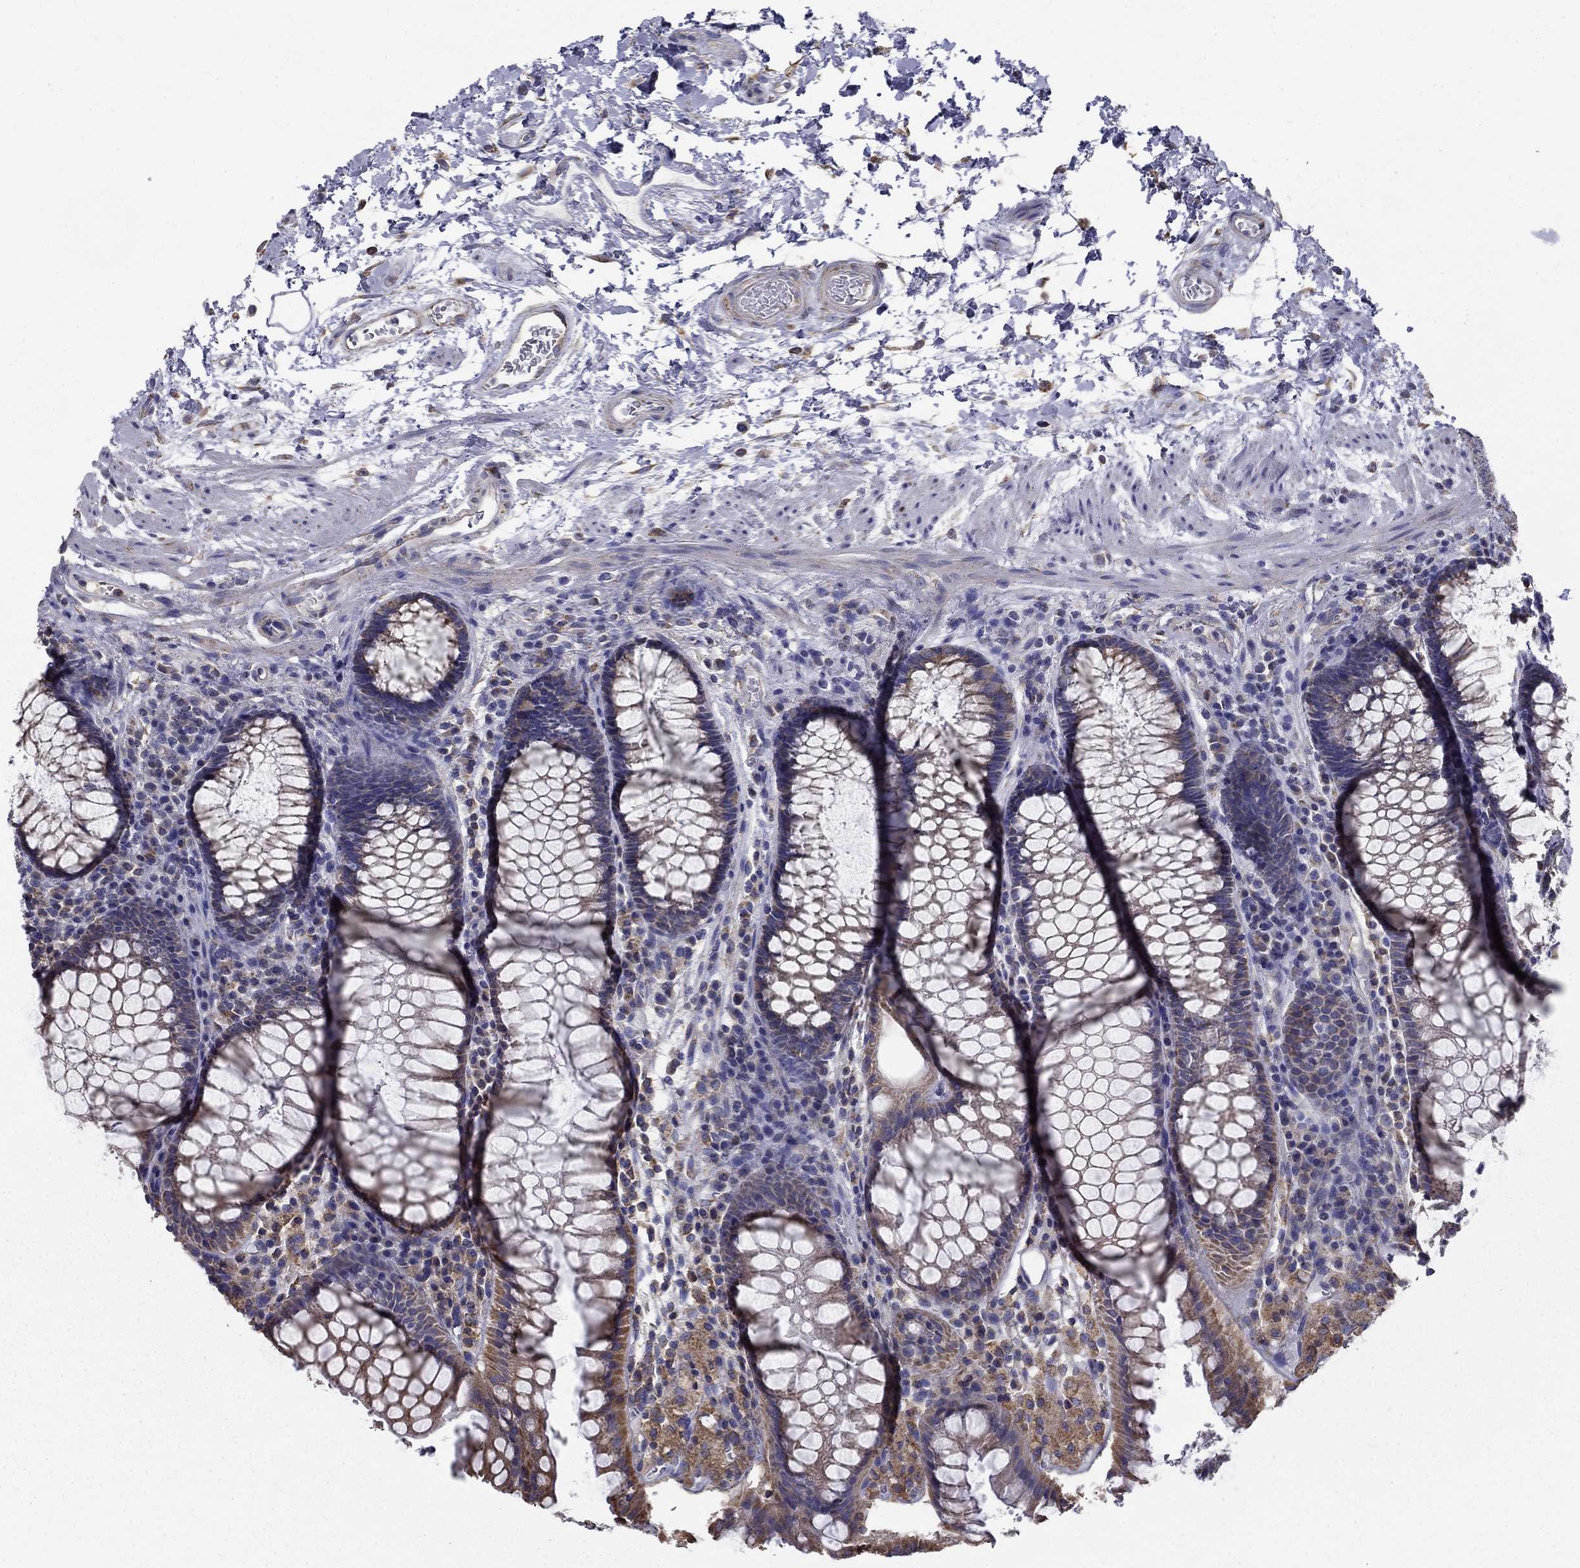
{"staining": {"intensity": "weak", "quantity": "25%-75%", "location": "cytoplasmic/membranous"}, "tissue": "rectum", "cell_type": "Glandular cells", "image_type": "normal", "snomed": [{"axis": "morphology", "description": "Normal tissue, NOS"}, {"axis": "topography", "description": "Rectum"}], "caption": "Protein expression by immunohistochemistry demonstrates weak cytoplasmic/membranous staining in approximately 25%-75% of glandular cells in normal rectum. Nuclei are stained in blue.", "gene": "NME5", "patient": {"sex": "female", "age": 68}}